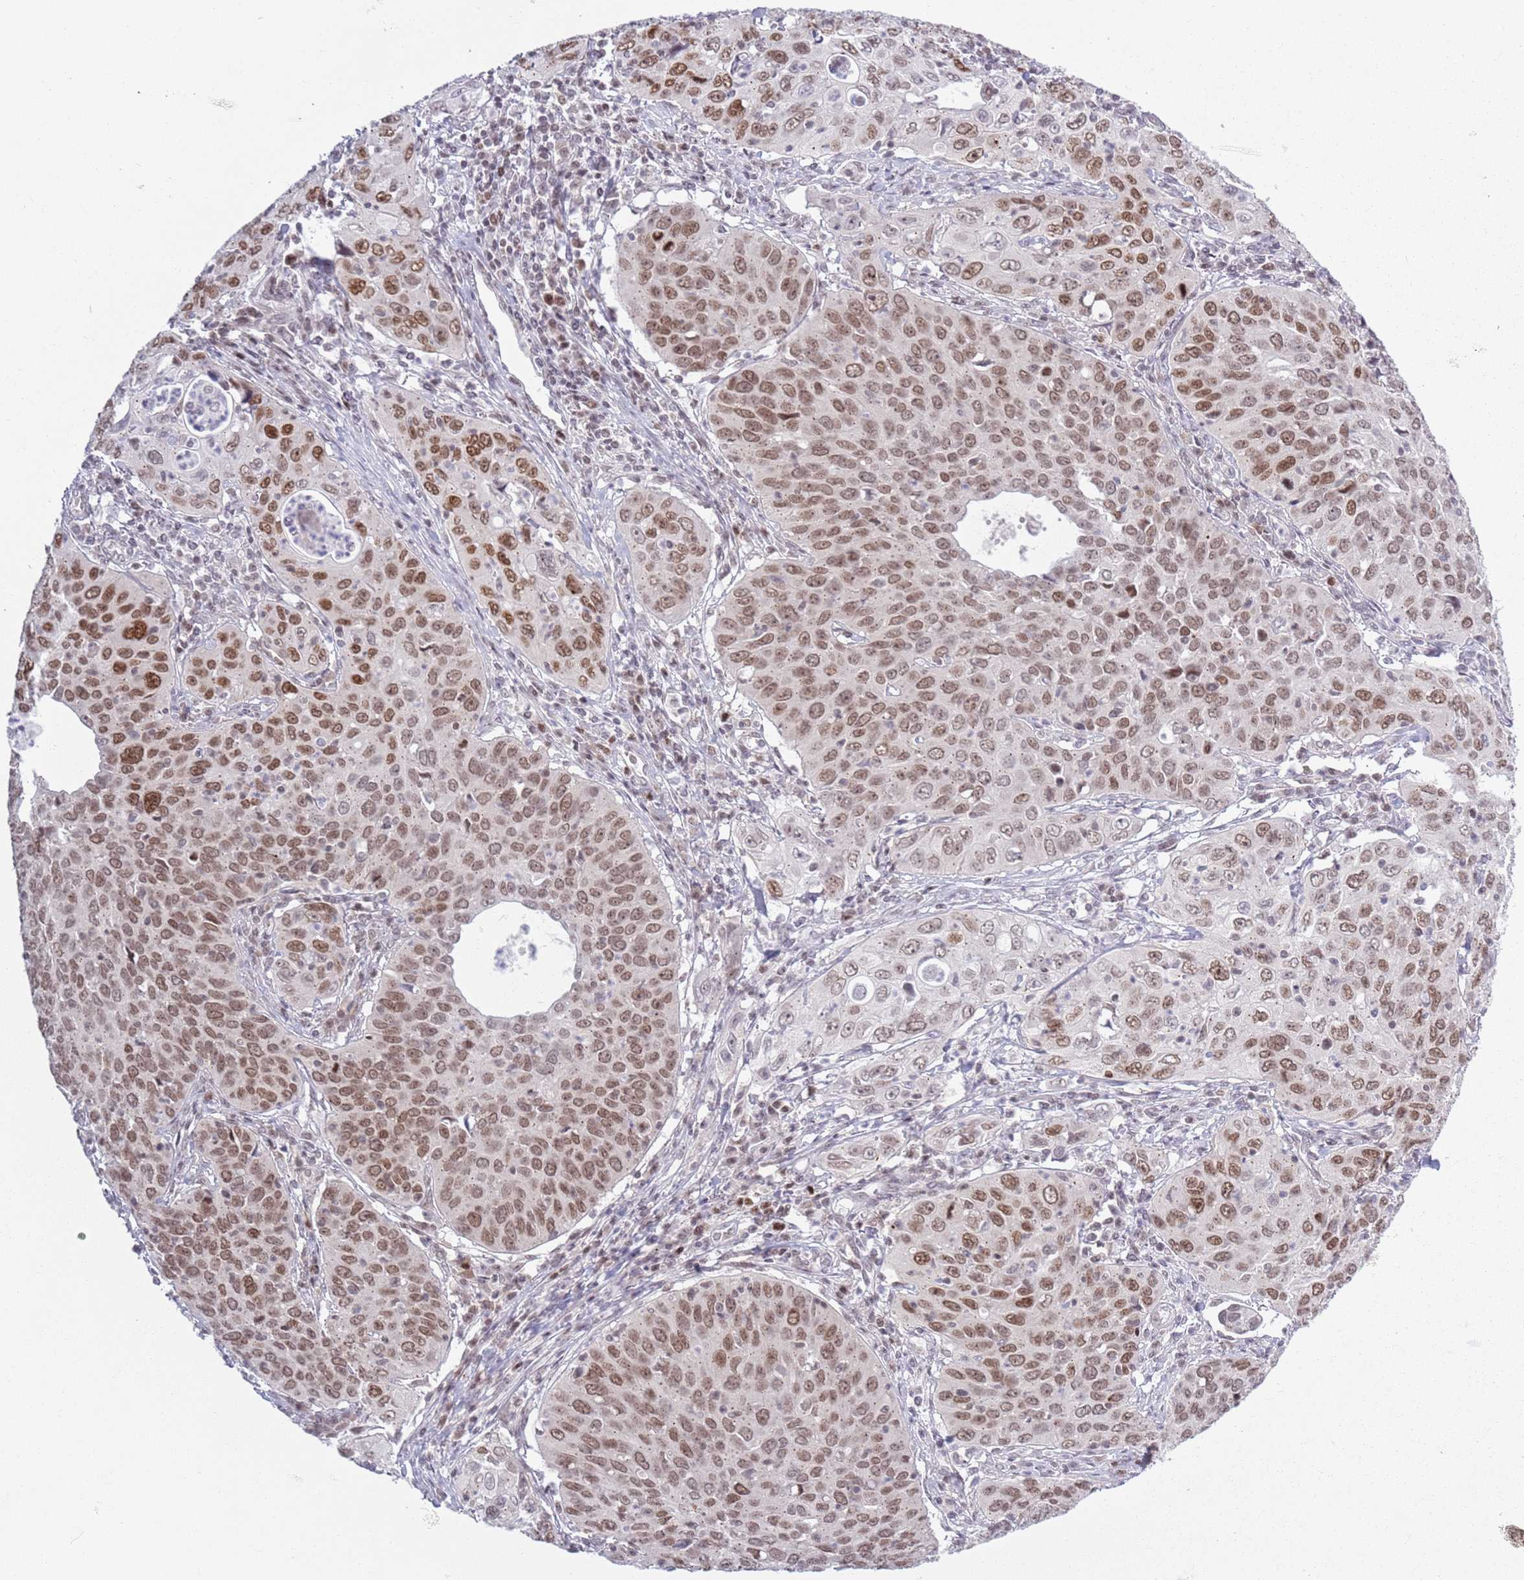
{"staining": {"intensity": "moderate", "quantity": ">75%", "location": "nuclear"}, "tissue": "cervical cancer", "cell_type": "Tumor cells", "image_type": "cancer", "snomed": [{"axis": "morphology", "description": "Squamous cell carcinoma, NOS"}, {"axis": "topography", "description": "Cervix"}], "caption": "A brown stain labels moderate nuclear expression of a protein in human cervical squamous cell carcinoma tumor cells.", "gene": "MRPL34", "patient": {"sex": "female", "age": 36}}